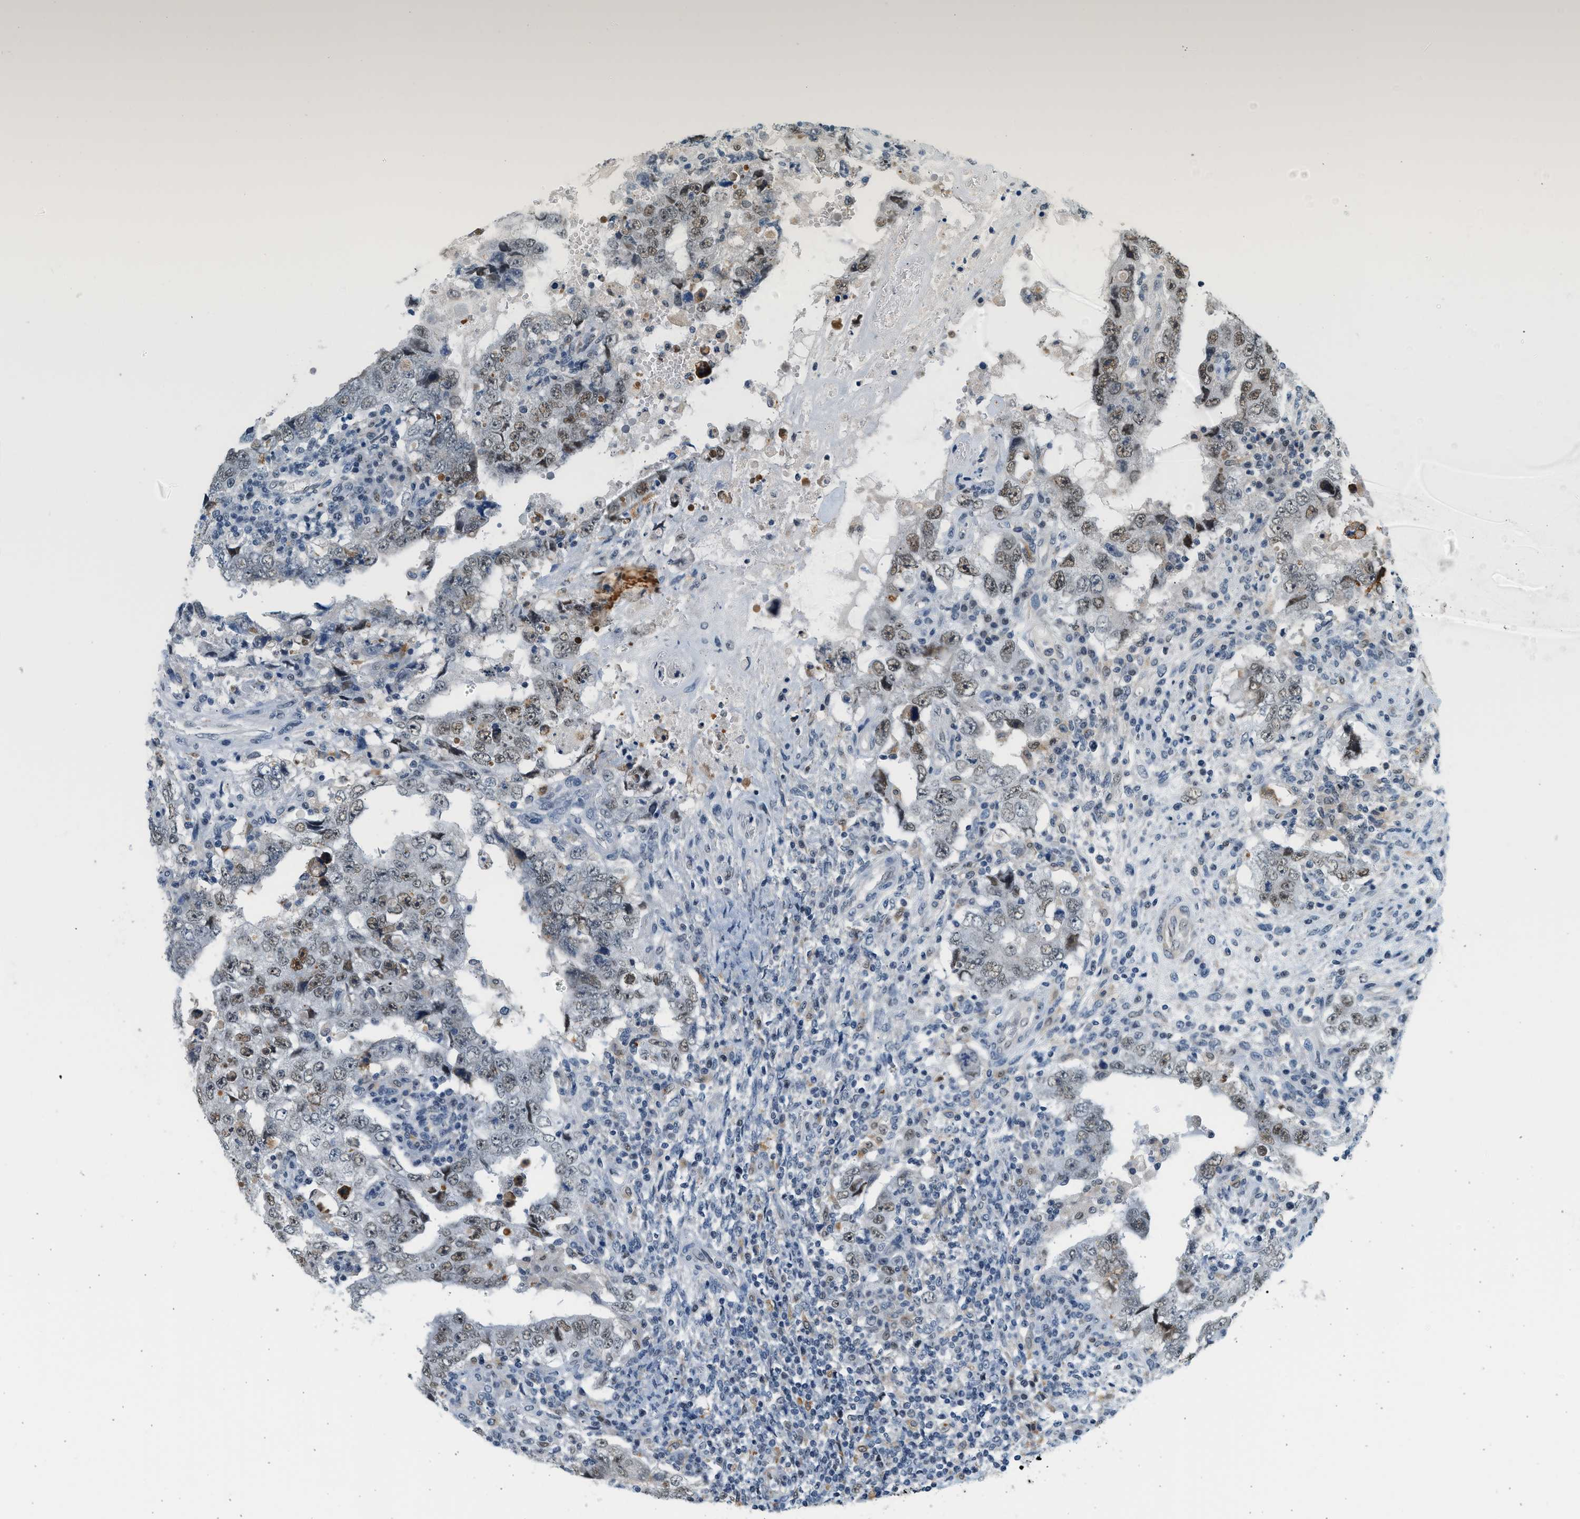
{"staining": {"intensity": "weak", "quantity": ">75%", "location": "cytoplasmic/membranous"}, "tissue": "testis cancer", "cell_type": "Tumor cells", "image_type": "cancer", "snomed": [{"axis": "morphology", "description": "Carcinoma, Embryonal, NOS"}, {"axis": "topography", "description": "Testis"}], "caption": "Testis embryonal carcinoma stained for a protein displays weak cytoplasmic/membranous positivity in tumor cells.", "gene": "HIPK1", "patient": {"sex": "male", "age": 26}}